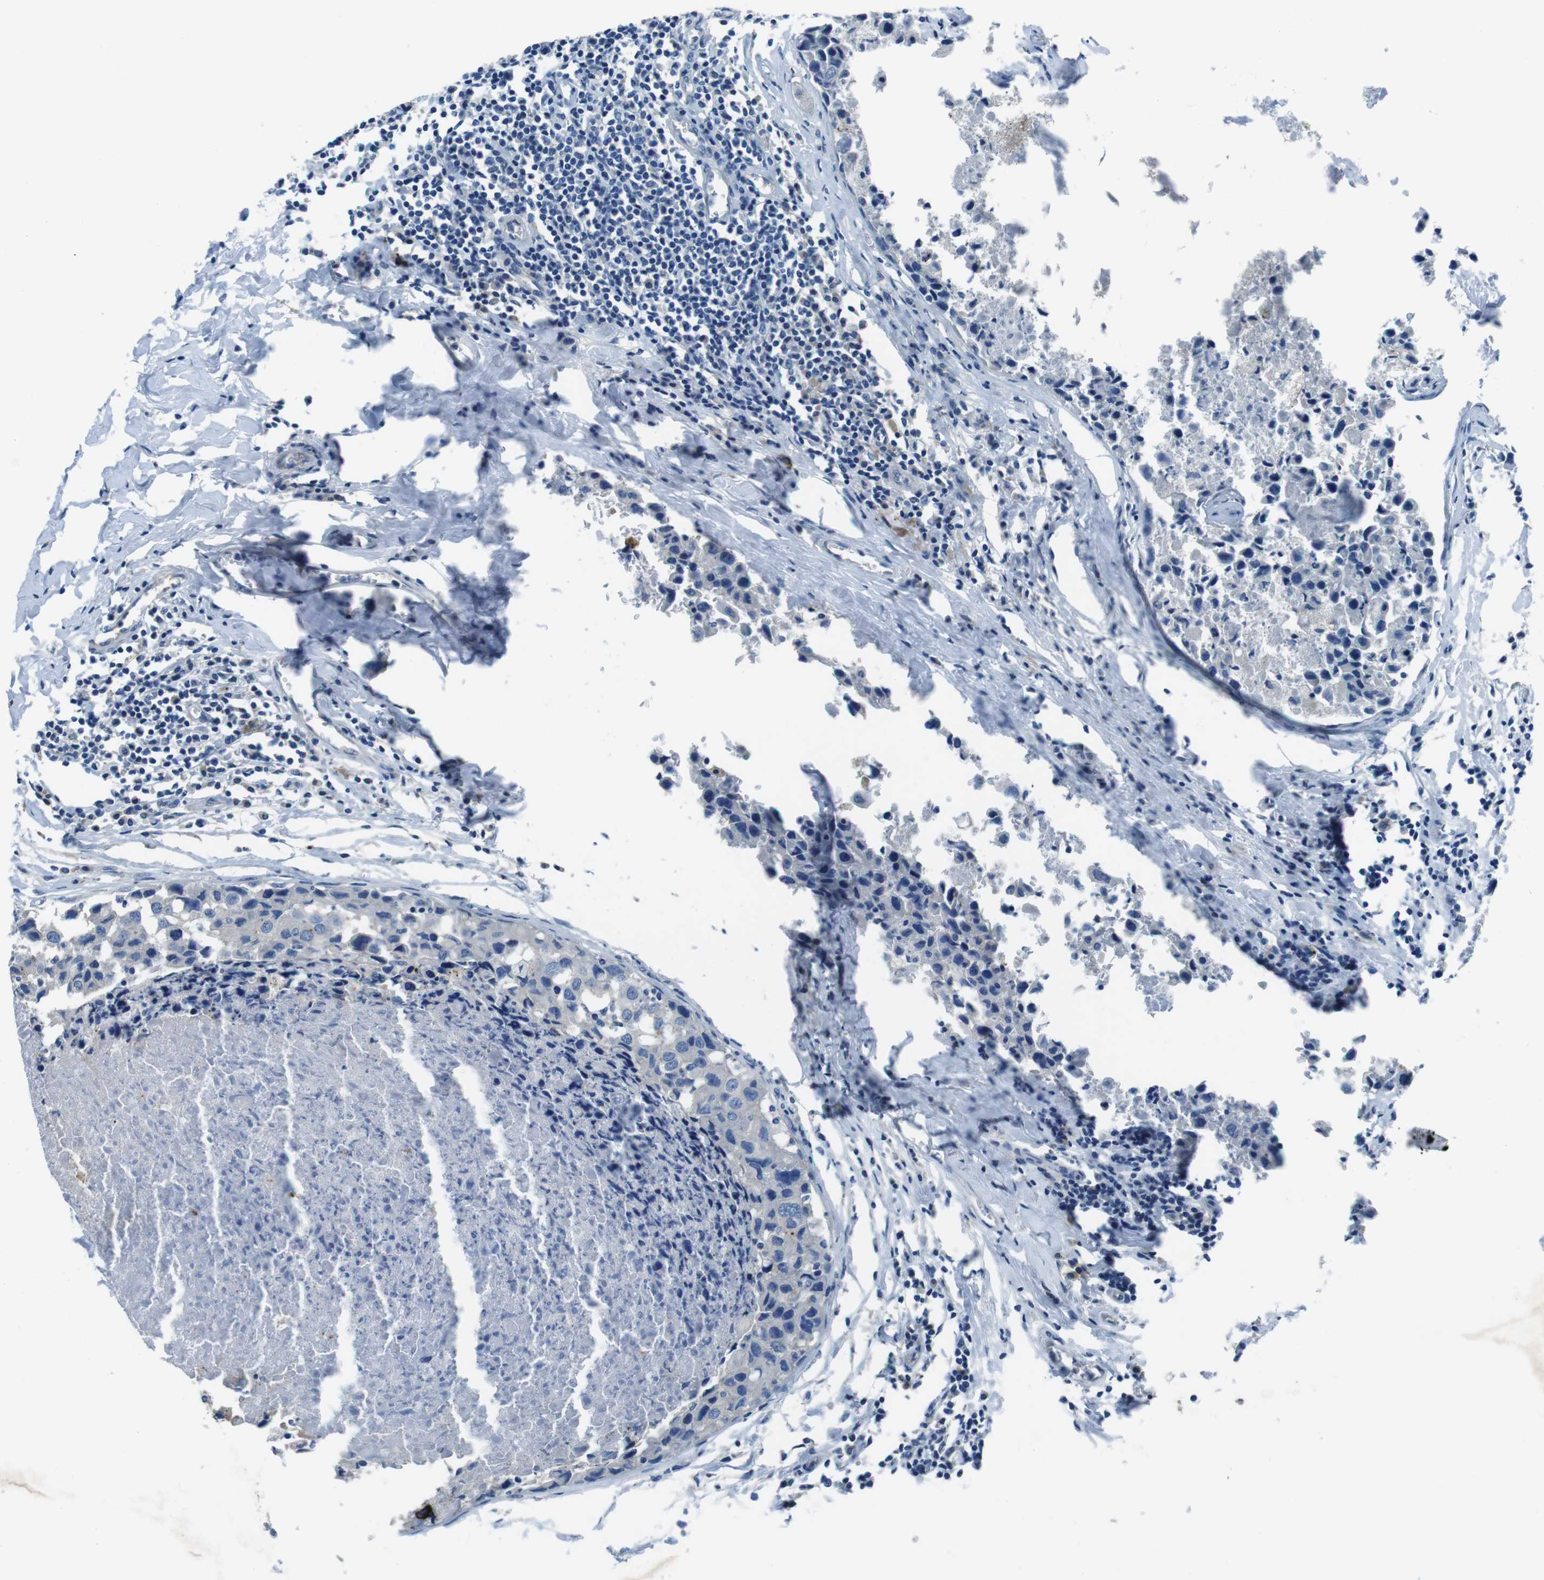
{"staining": {"intensity": "negative", "quantity": "none", "location": "none"}, "tissue": "breast cancer", "cell_type": "Tumor cells", "image_type": "cancer", "snomed": [{"axis": "morphology", "description": "Duct carcinoma"}, {"axis": "topography", "description": "Breast"}], "caption": "Immunohistochemistry (IHC) micrograph of neoplastic tissue: human breast cancer (invasive ductal carcinoma) stained with DAB (3,3'-diaminobenzidine) displays no significant protein expression in tumor cells.", "gene": "TULP3", "patient": {"sex": "female", "age": 27}}